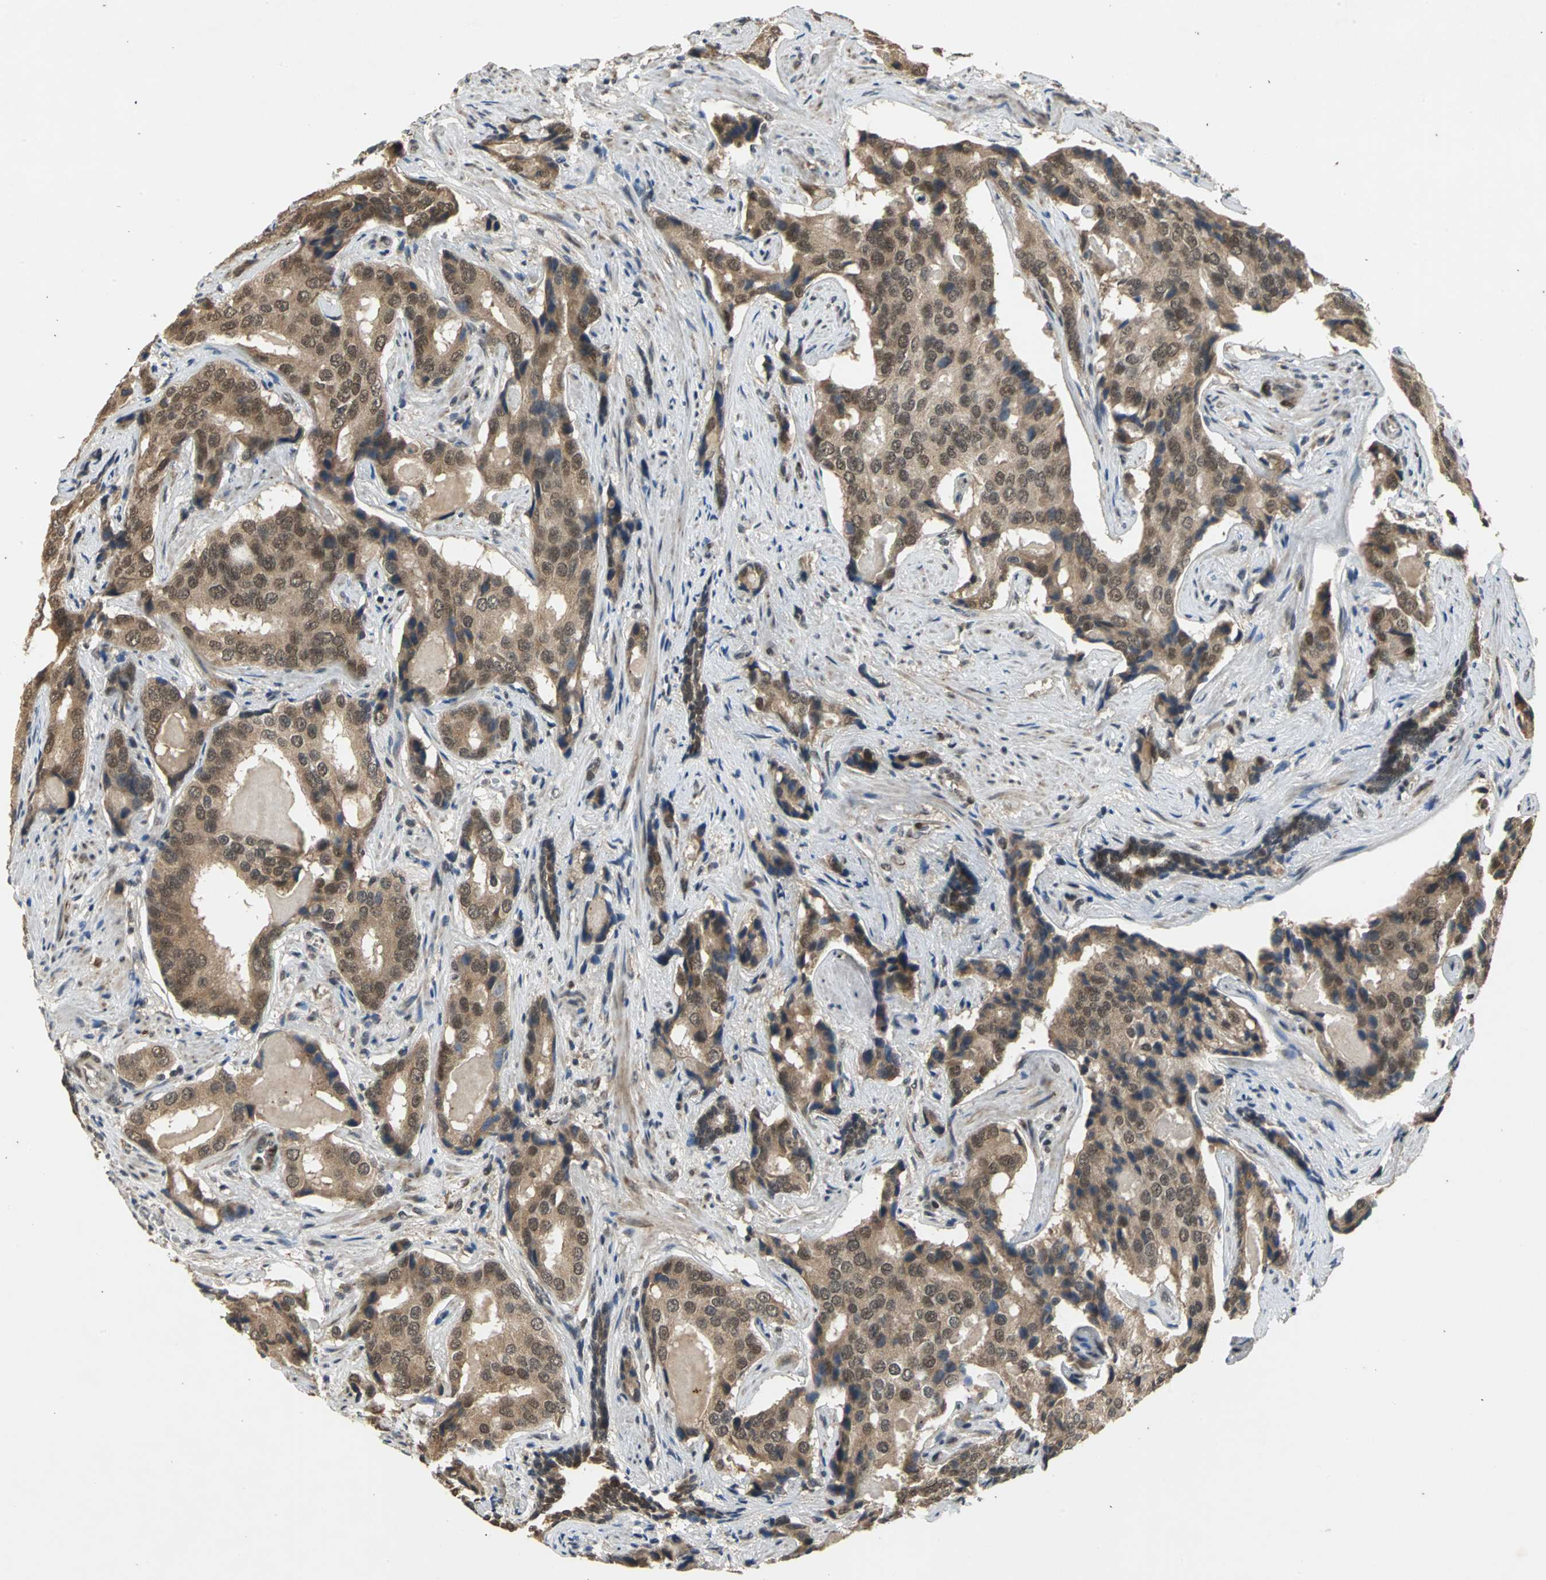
{"staining": {"intensity": "moderate", "quantity": ">75%", "location": "cytoplasmic/membranous"}, "tissue": "prostate cancer", "cell_type": "Tumor cells", "image_type": "cancer", "snomed": [{"axis": "morphology", "description": "Adenocarcinoma, High grade"}, {"axis": "topography", "description": "Prostate"}], "caption": "Tumor cells exhibit moderate cytoplasmic/membranous positivity in approximately >75% of cells in prostate cancer.", "gene": "NOTCH3", "patient": {"sex": "male", "age": 58}}